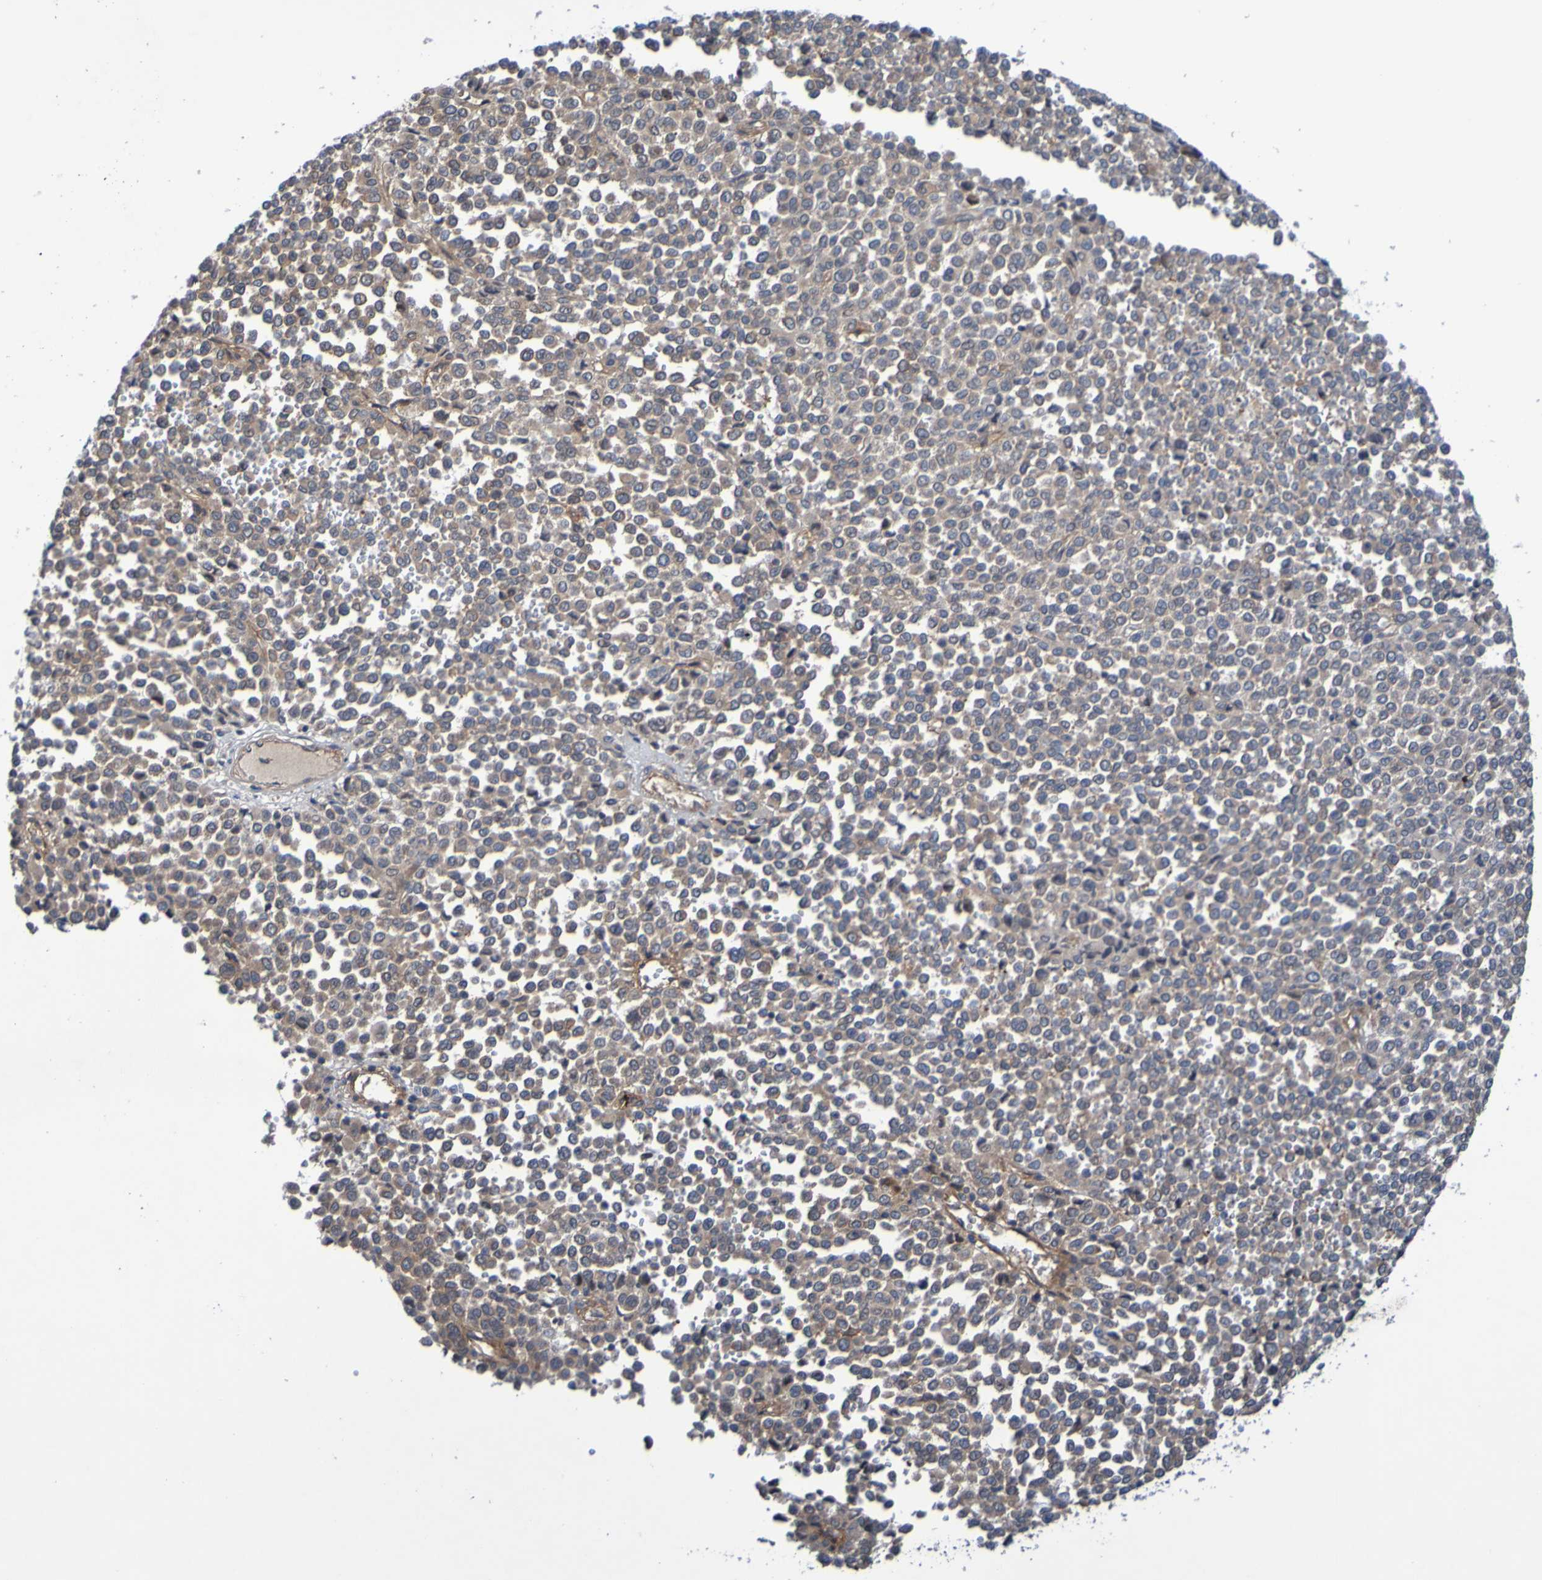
{"staining": {"intensity": "weak", "quantity": ">75%", "location": "cytoplasmic/membranous"}, "tissue": "melanoma", "cell_type": "Tumor cells", "image_type": "cancer", "snomed": [{"axis": "morphology", "description": "Malignant melanoma, Metastatic site"}, {"axis": "topography", "description": "Pancreas"}], "caption": "Protein expression analysis of human melanoma reveals weak cytoplasmic/membranous expression in about >75% of tumor cells.", "gene": "SDK1", "patient": {"sex": "female", "age": 30}}